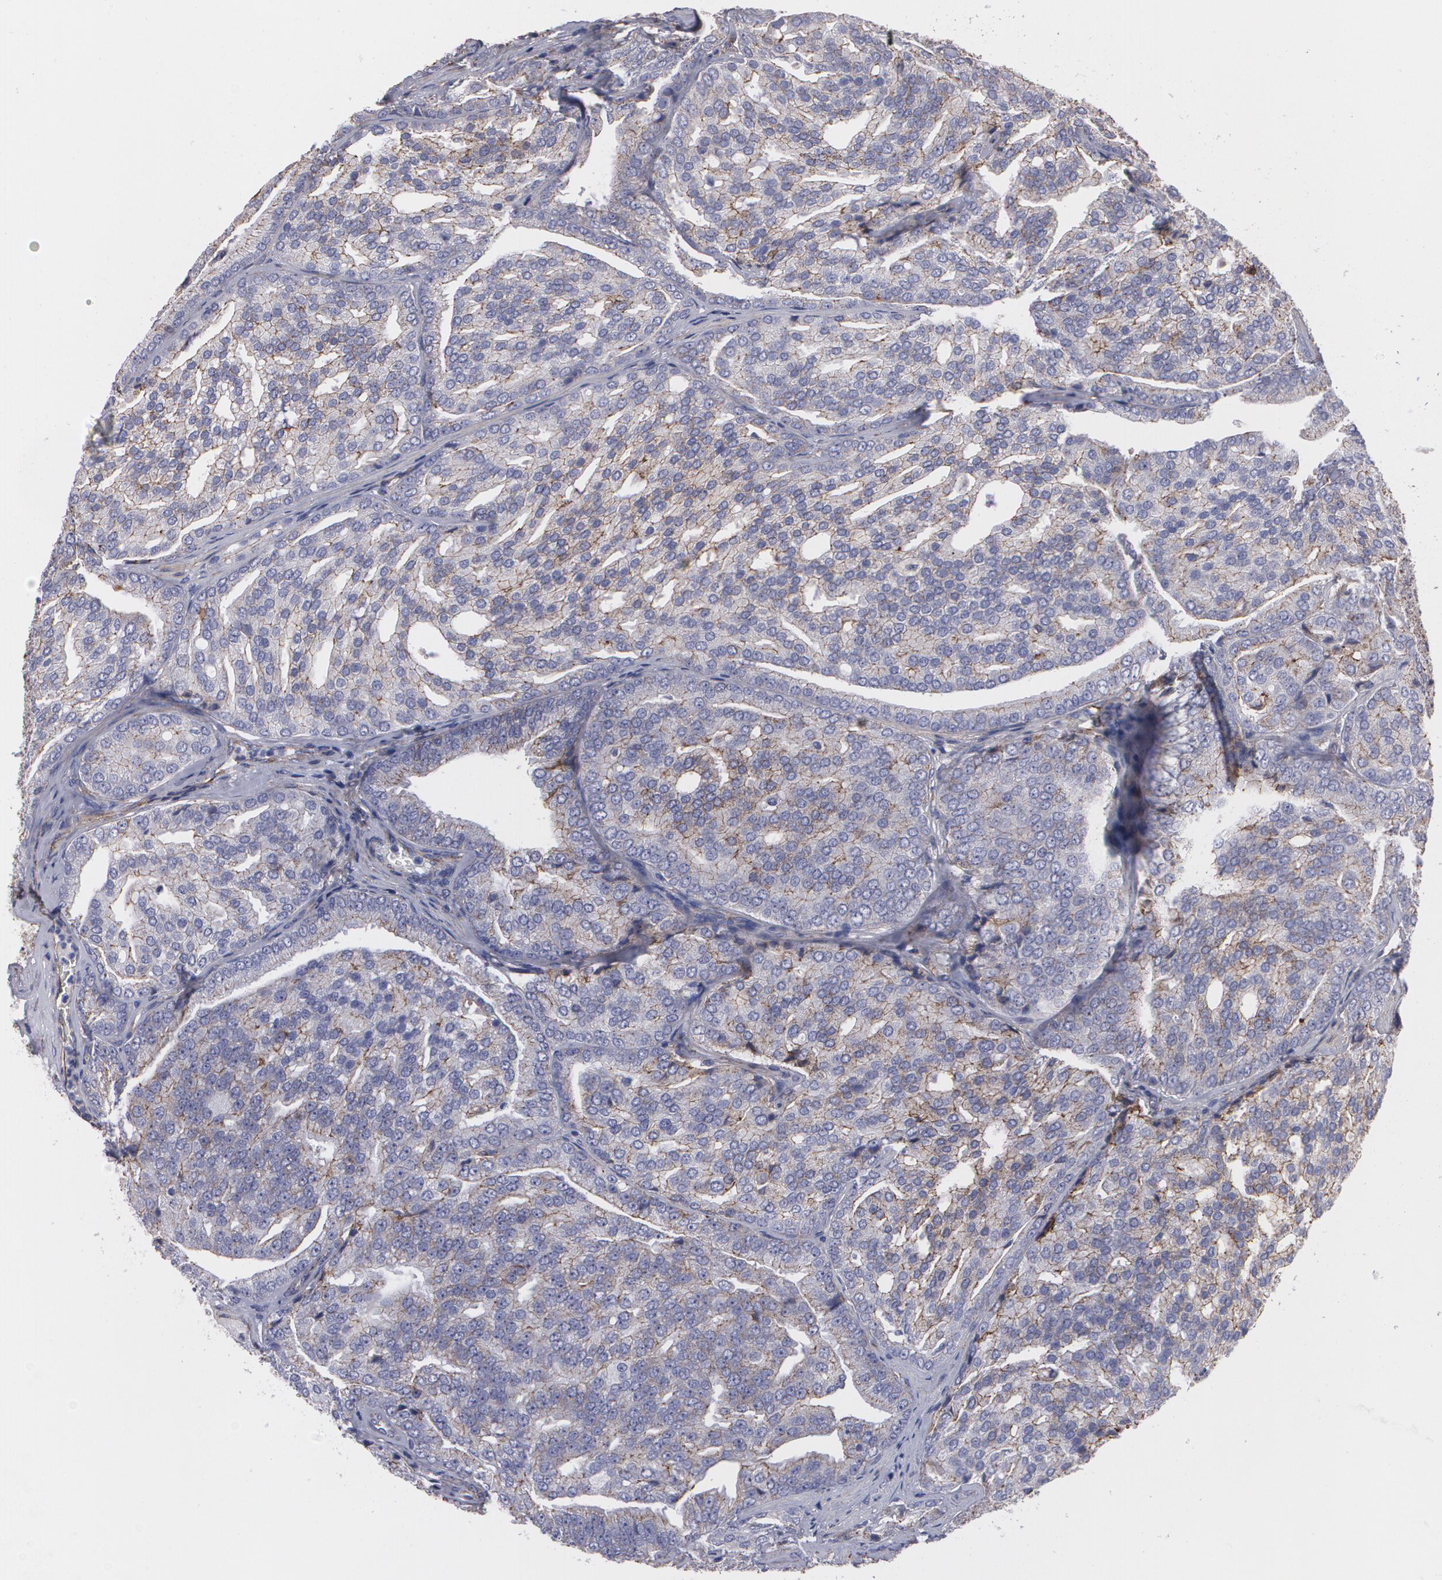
{"staining": {"intensity": "weak", "quantity": ">75%", "location": "cytoplasmic/membranous"}, "tissue": "prostate cancer", "cell_type": "Tumor cells", "image_type": "cancer", "snomed": [{"axis": "morphology", "description": "Adenocarcinoma, High grade"}, {"axis": "topography", "description": "Prostate"}], "caption": "Protein analysis of prostate adenocarcinoma (high-grade) tissue displays weak cytoplasmic/membranous positivity in about >75% of tumor cells.", "gene": "TJP1", "patient": {"sex": "male", "age": 64}}